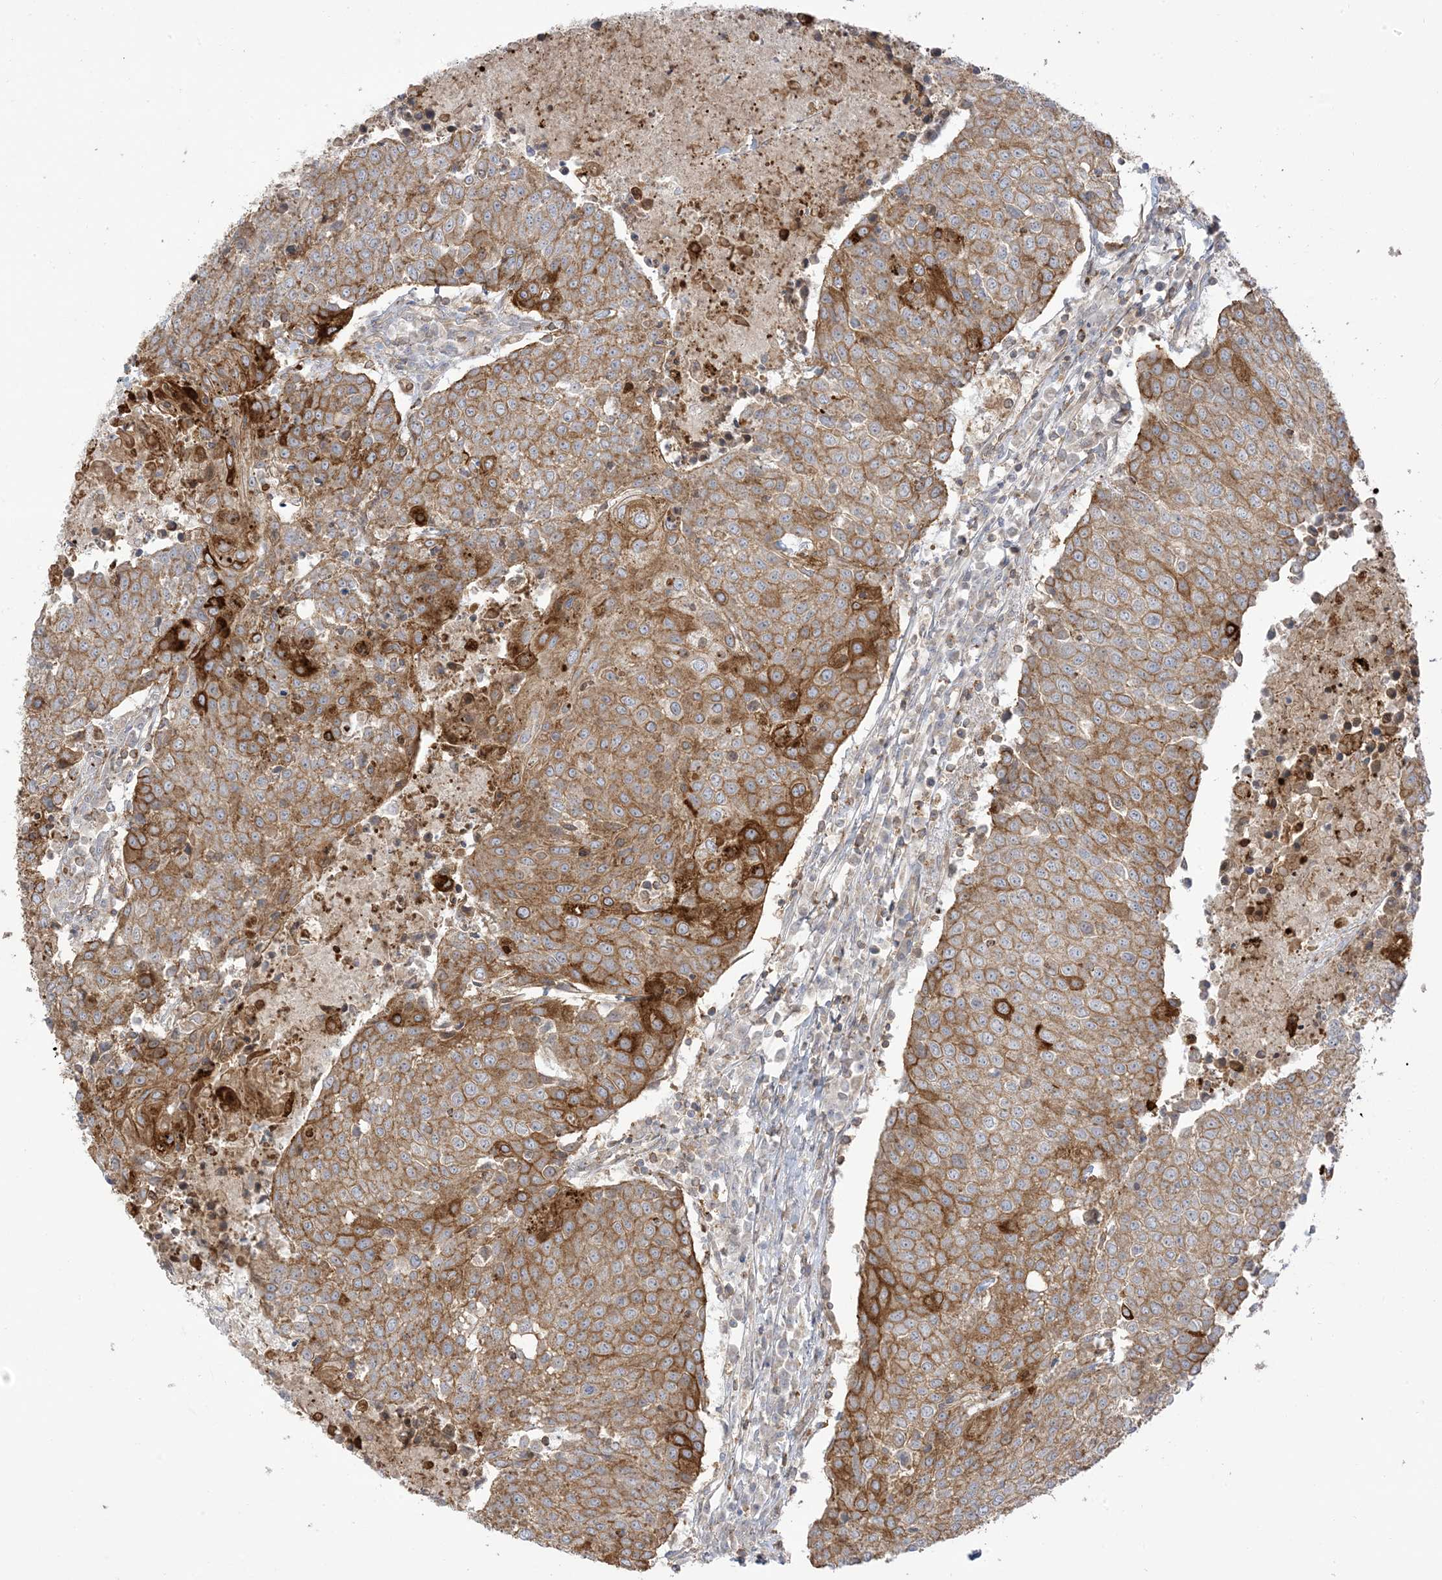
{"staining": {"intensity": "strong", "quantity": "25%-75%", "location": "cytoplasmic/membranous"}, "tissue": "urothelial cancer", "cell_type": "Tumor cells", "image_type": "cancer", "snomed": [{"axis": "morphology", "description": "Urothelial carcinoma, High grade"}, {"axis": "topography", "description": "Urinary bladder"}], "caption": "High-power microscopy captured an immunohistochemistry (IHC) photomicrograph of high-grade urothelial carcinoma, revealing strong cytoplasmic/membranous staining in about 25%-75% of tumor cells.", "gene": "ICMT", "patient": {"sex": "female", "age": 85}}